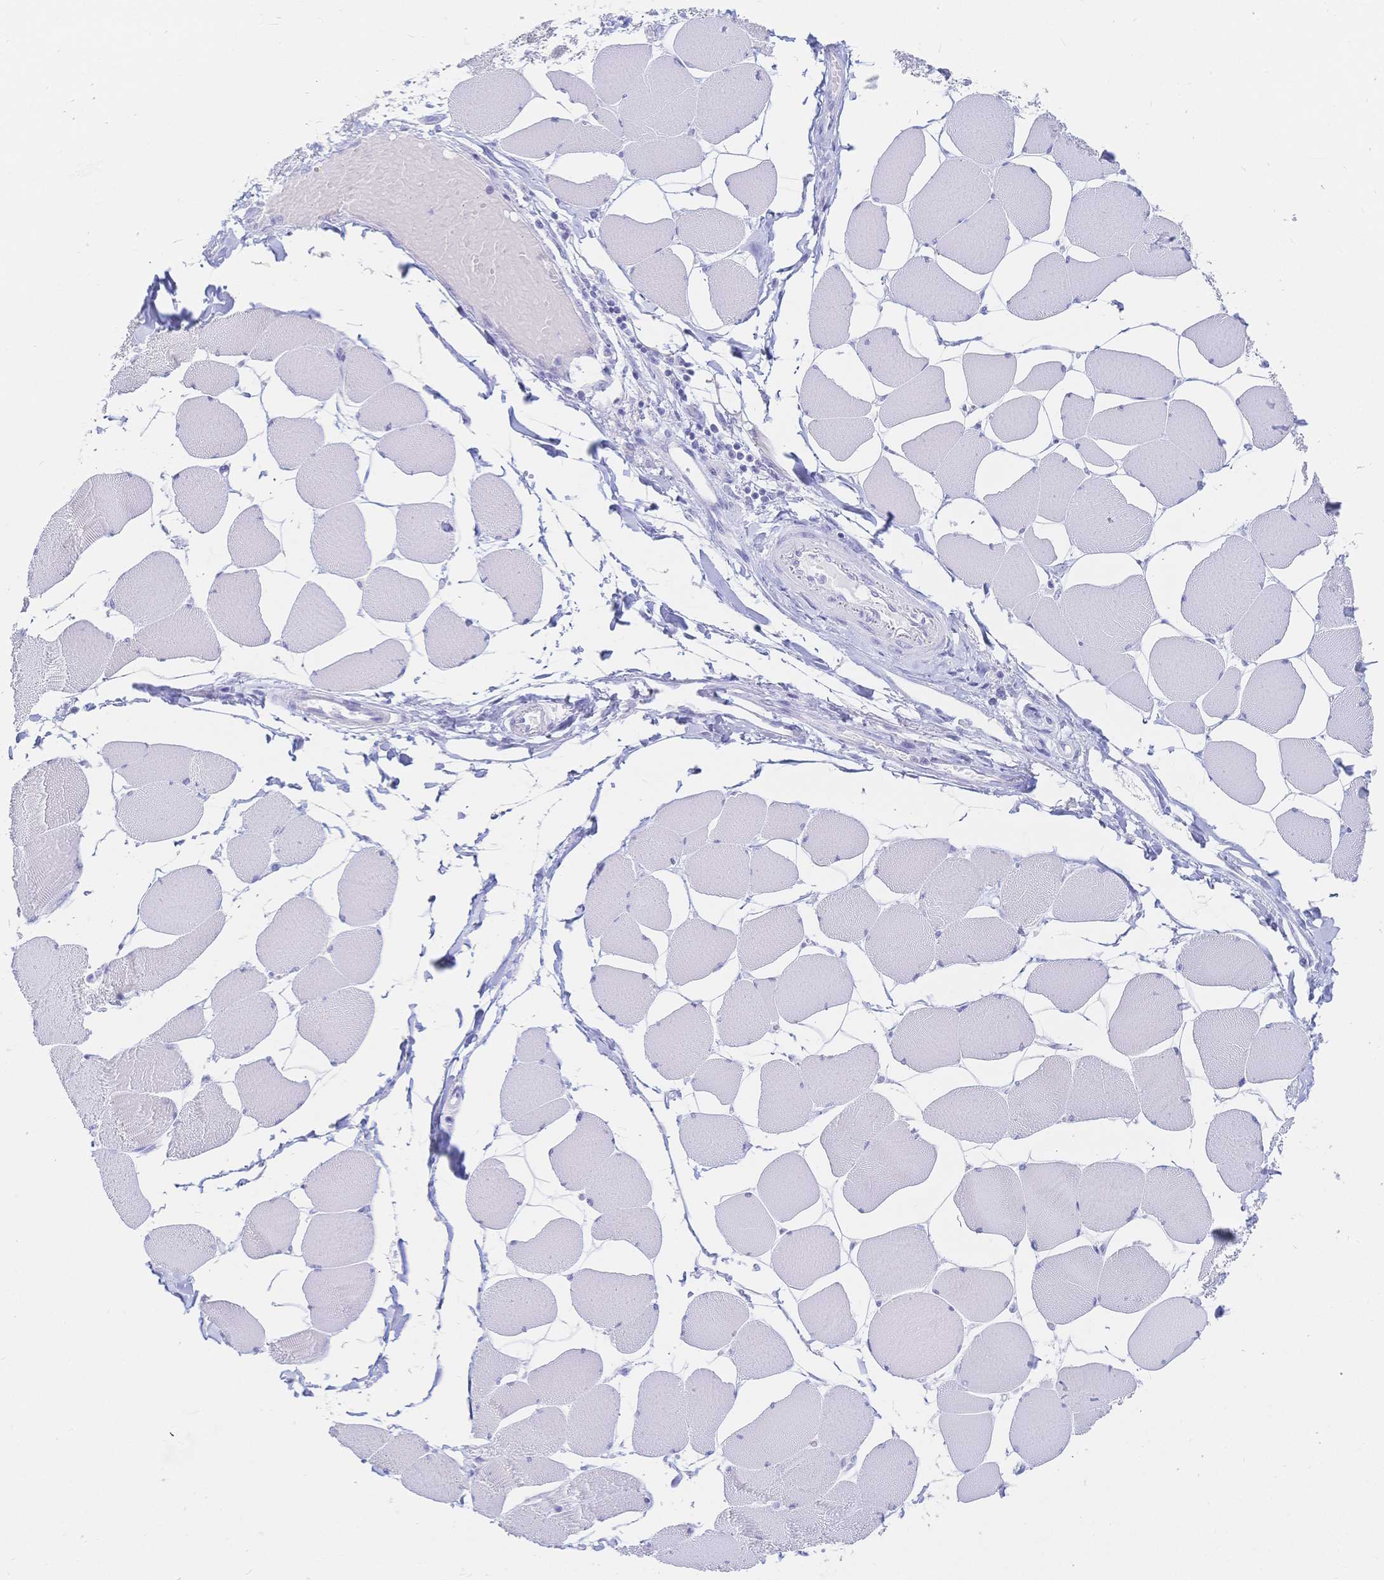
{"staining": {"intensity": "negative", "quantity": "none", "location": "none"}, "tissue": "skeletal muscle", "cell_type": "Myocytes", "image_type": "normal", "snomed": [{"axis": "morphology", "description": "Normal tissue, NOS"}, {"axis": "topography", "description": "Skeletal muscle"}], "caption": "Human skeletal muscle stained for a protein using IHC reveals no positivity in myocytes.", "gene": "MEP1B", "patient": {"sex": "female", "age": 75}}